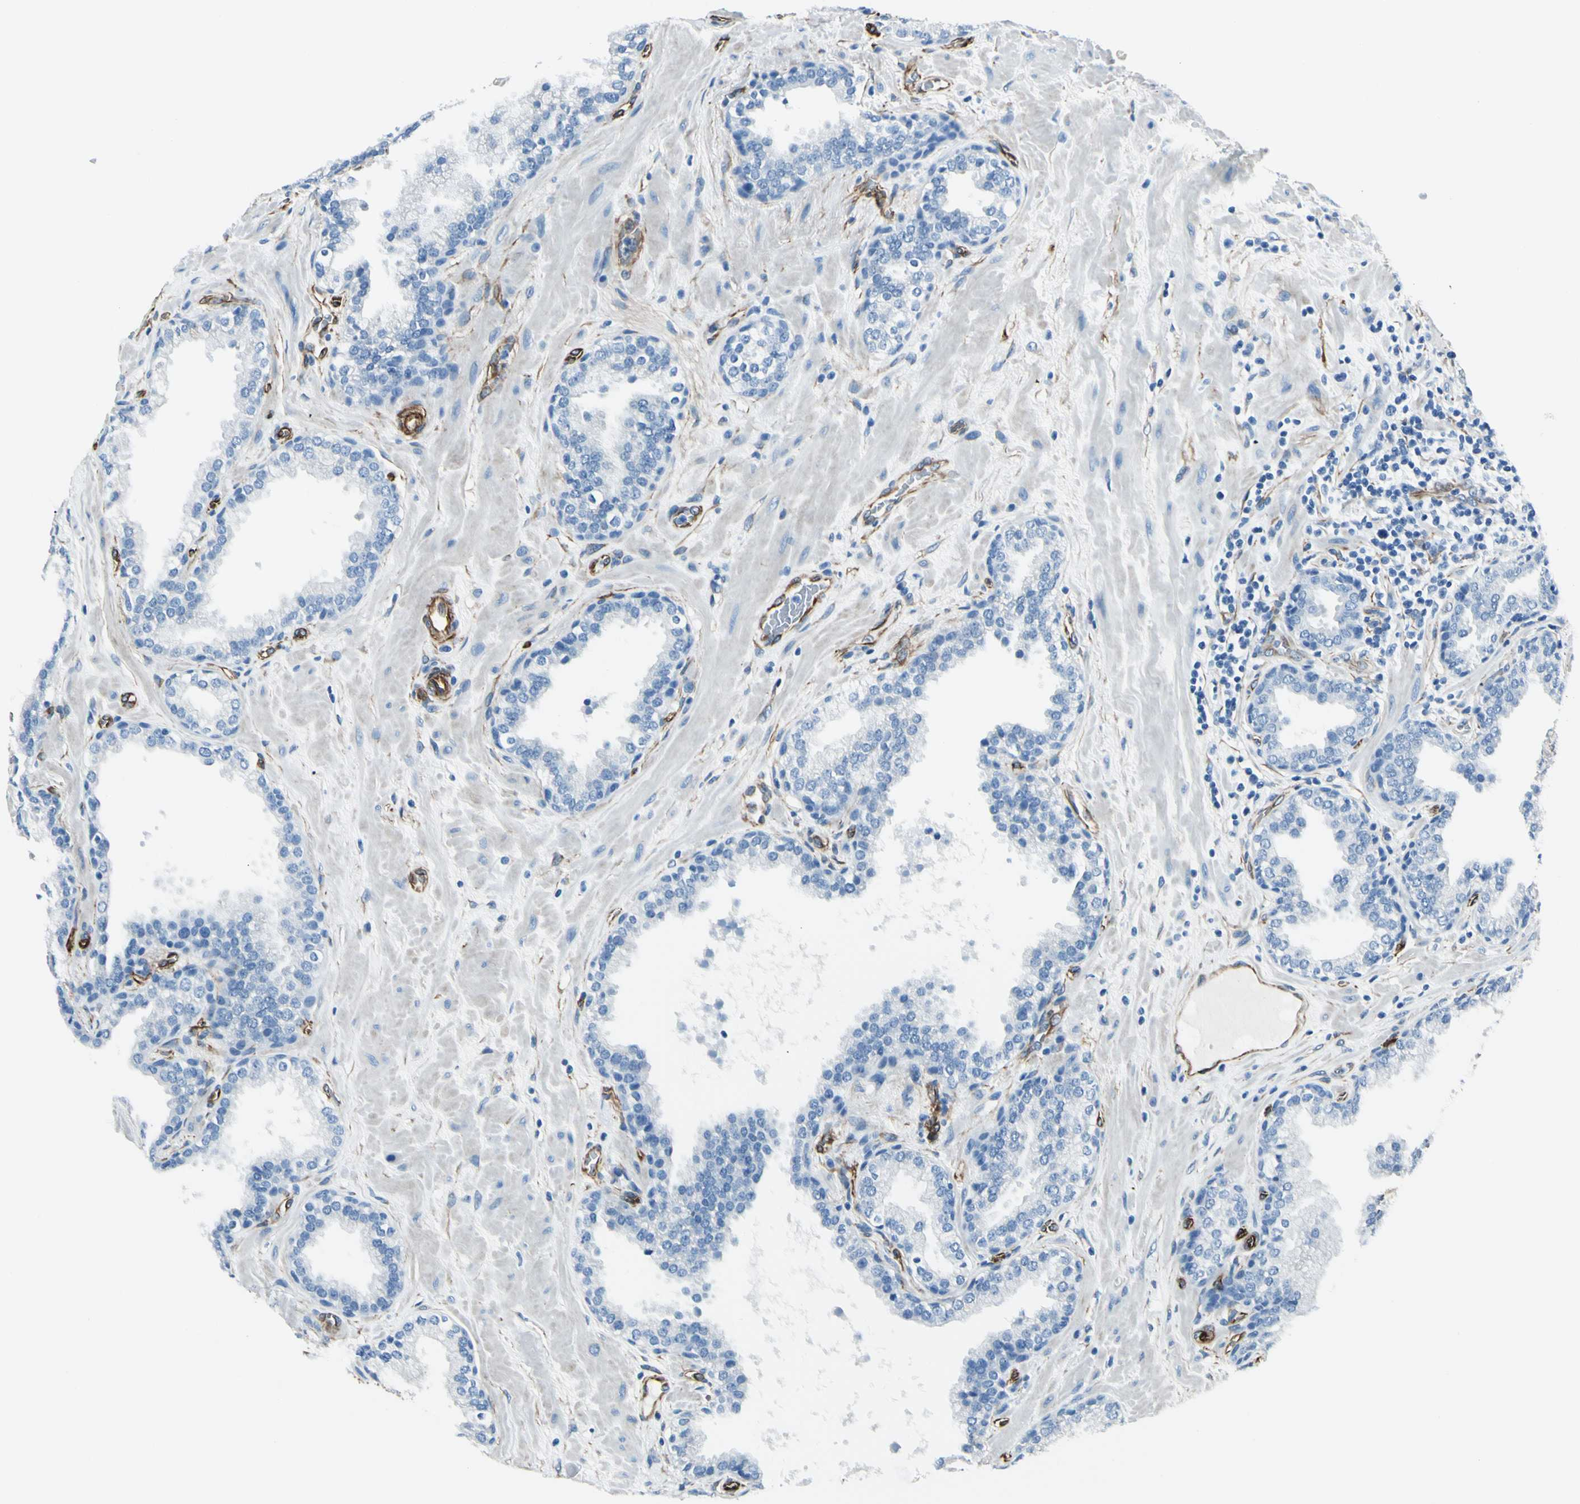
{"staining": {"intensity": "negative", "quantity": "none", "location": "none"}, "tissue": "prostate", "cell_type": "Glandular cells", "image_type": "normal", "snomed": [{"axis": "morphology", "description": "Normal tissue, NOS"}, {"axis": "topography", "description": "Prostate"}], "caption": "An immunohistochemistry micrograph of benign prostate is shown. There is no staining in glandular cells of prostate.", "gene": "PTH2R", "patient": {"sex": "male", "age": 51}}